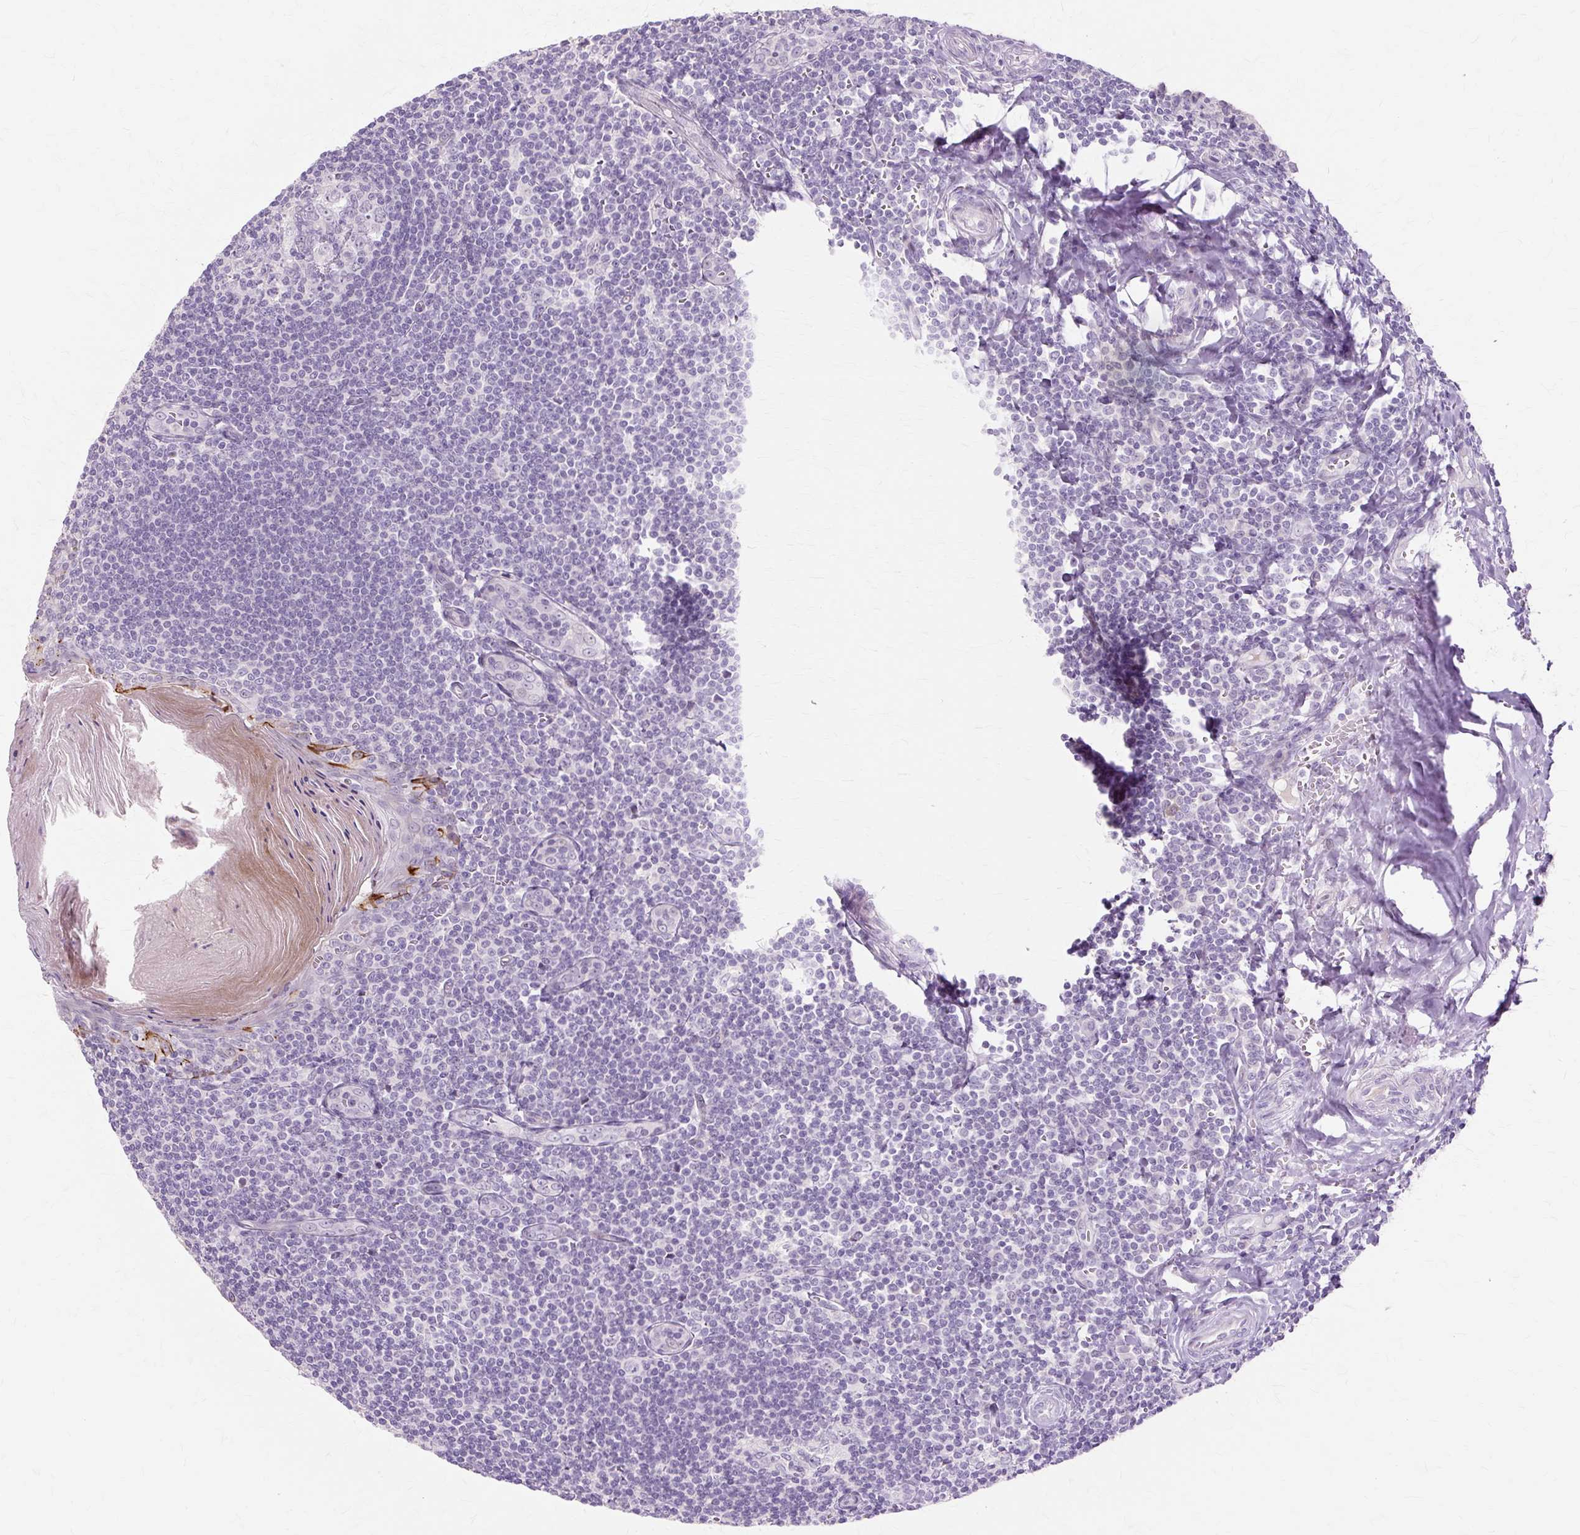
{"staining": {"intensity": "negative", "quantity": "none", "location": "none"}, "tissue": "tonsil", "cell_type": "Germinal center cells", "image_type": "normal", "snomed": [{"axis": "morphology", "description": "Normal tissue, NOS"}, {"axis": "topography", "description": "Tonsil"}], "caption": "Germinal center cells are negative for brown protein staining in unremarkable tonsil. (DAB (3,3'-diaminobenzidine) immunohistochemistry, high magnification).", "gene": "IRX2", "patient": {"sex": "male", "age": 27}}